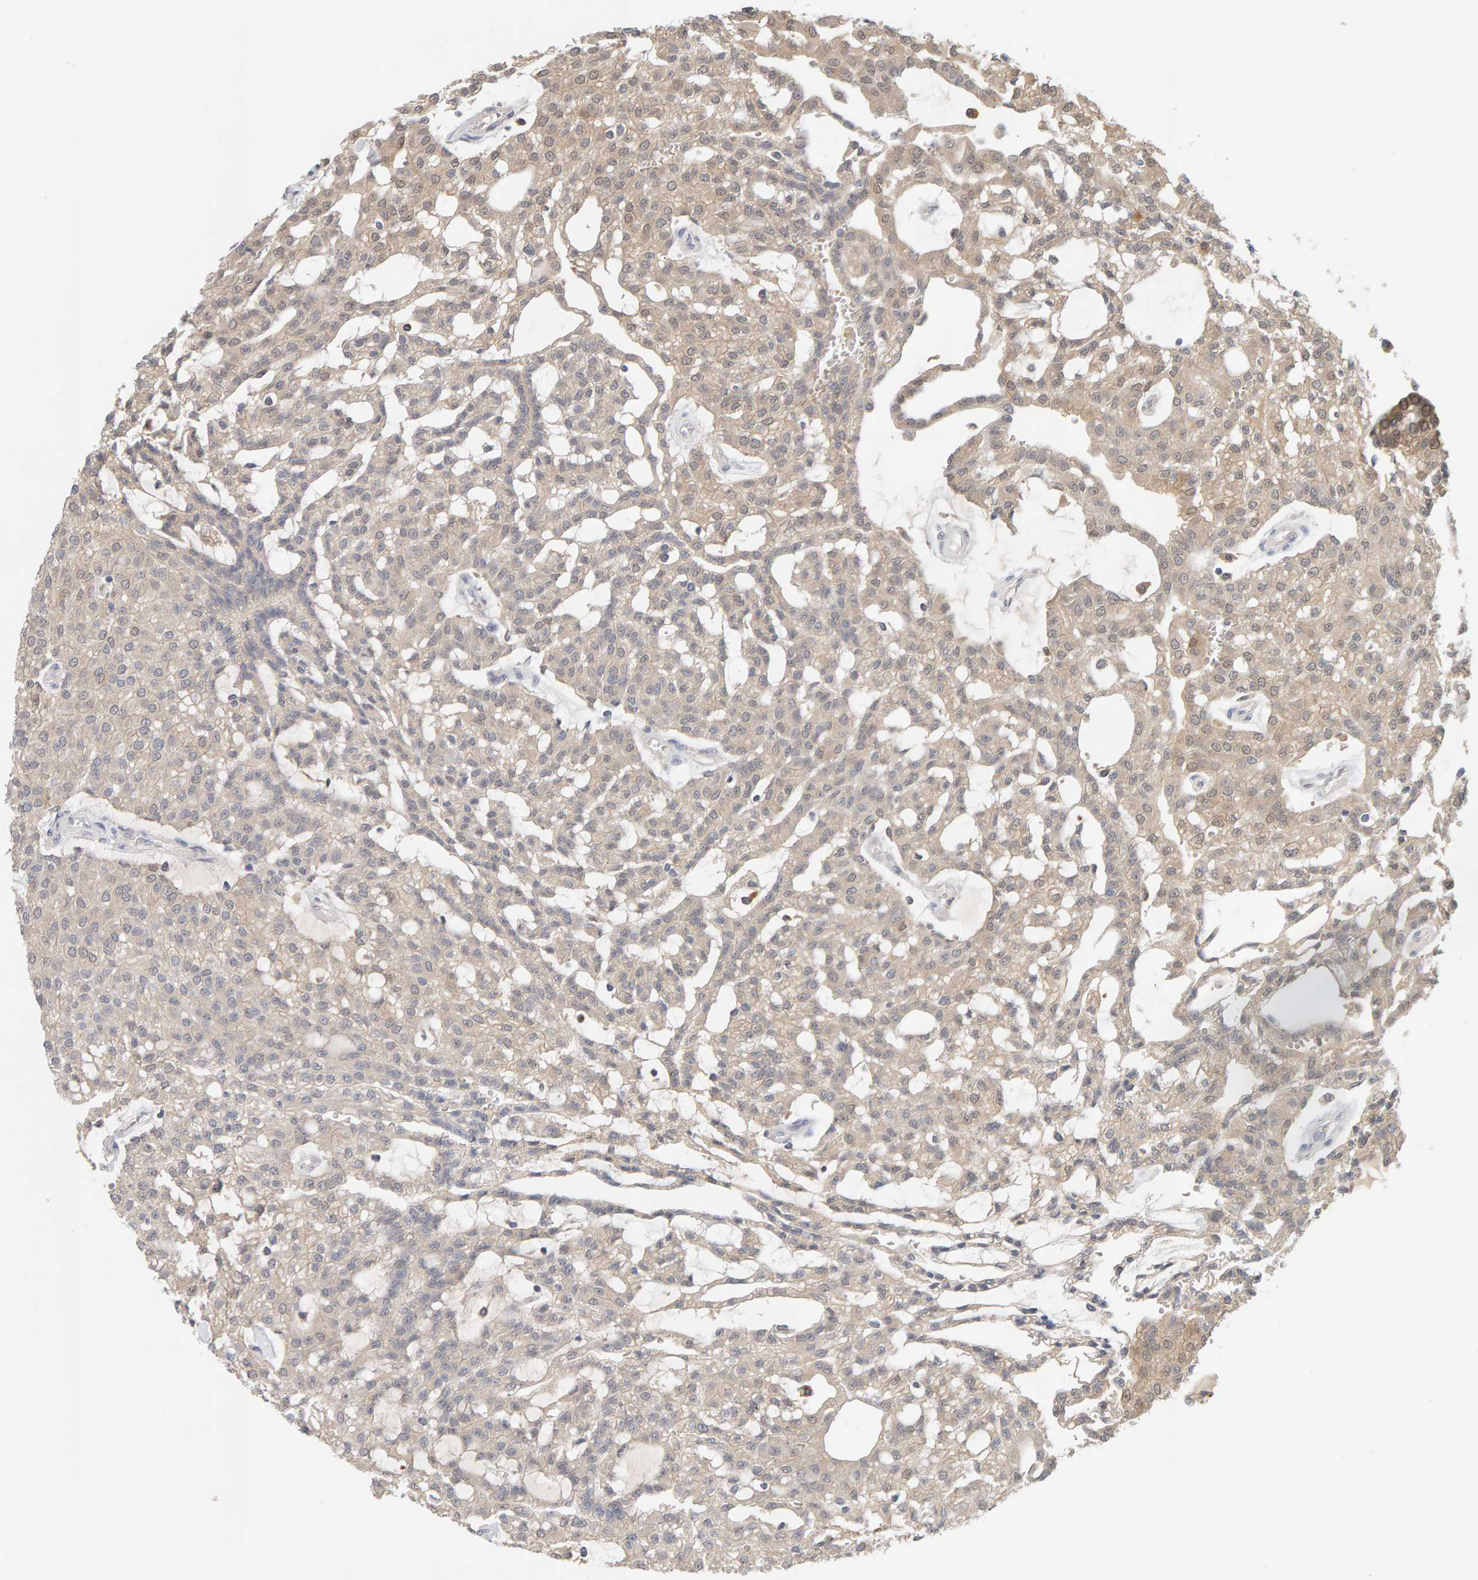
{"staining": {"intensity": "weak", "quantity": "<25%", "location": "cytoplasmic/membranous"}, "tissue": "renal cancer", "cell_type": "Tumor cells", "image_type": "cancer", "snomed": [{"axis": "morphology", "description": "Adenocarcinoma, NOS"}, {"axis": "topography", "description": "Kidney"}], "caption": "Photomicrograph shows no protein staining in tumor cells of adenocarcinoma (renal) tissue. Brightfield microscopy of immunohistochemistry (IHC) stained with DAB (3,3'-diaminobenzidine) (brown) and hematoxylin (blue), captured at high magnification.", "gene": "GFUS", "patient": {"sex": "male", "age": 63}}